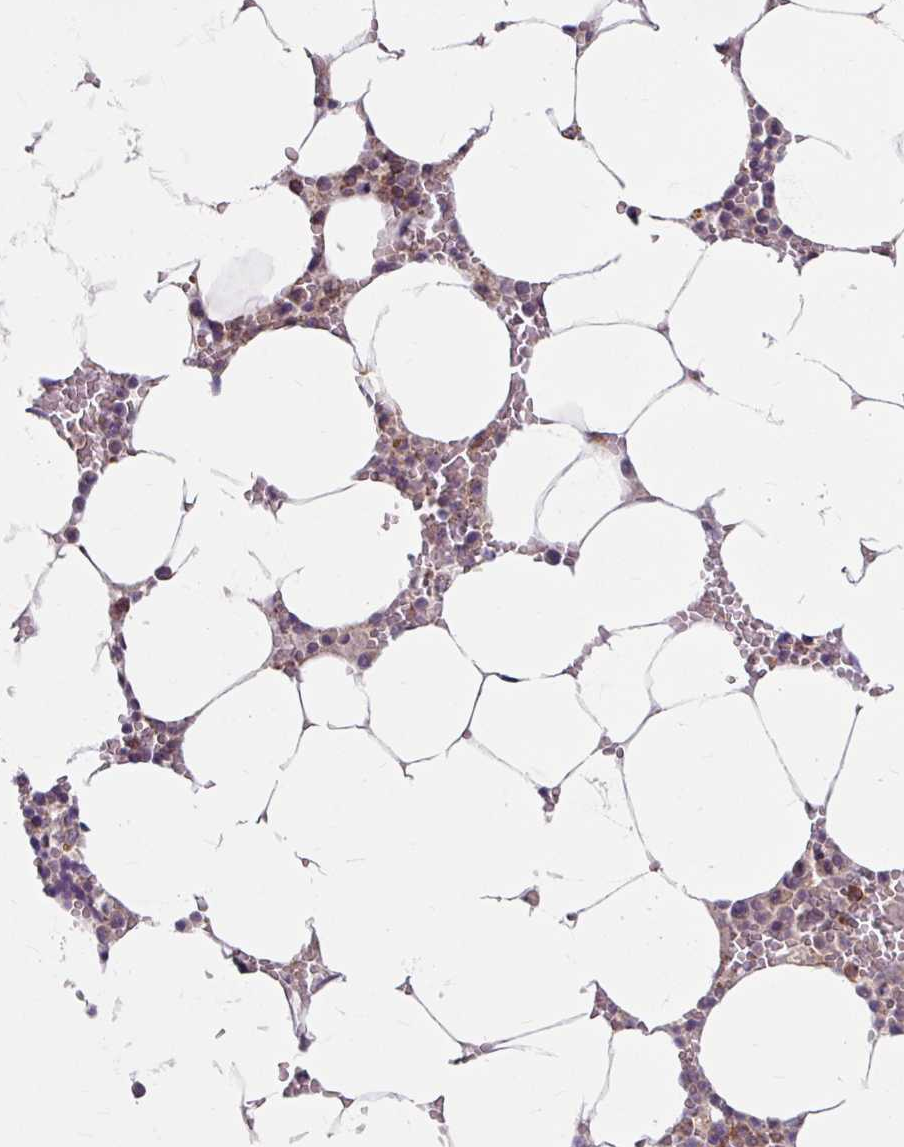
{"staining": {"intensity": "moderate", "quantity": "<25%", "location": "cytoplasmic/membranous"}, "tissue": "bone marrow", "cell_type": "Hematopoietic cells", "image_type": "normal", "snomed": [{"axis": "morphology", "description": "Normal tissue, NOS"}, {"axis": "topography", "description": "Bone marrow"}], "caption": "Hematopoietic cells reveal low levels of moderate cytoplasmic/membranous expression in about <25% of cells in benign bone marrow.", "gene": "DAAM2", "patient": {"sex": "male", "age": 70}}